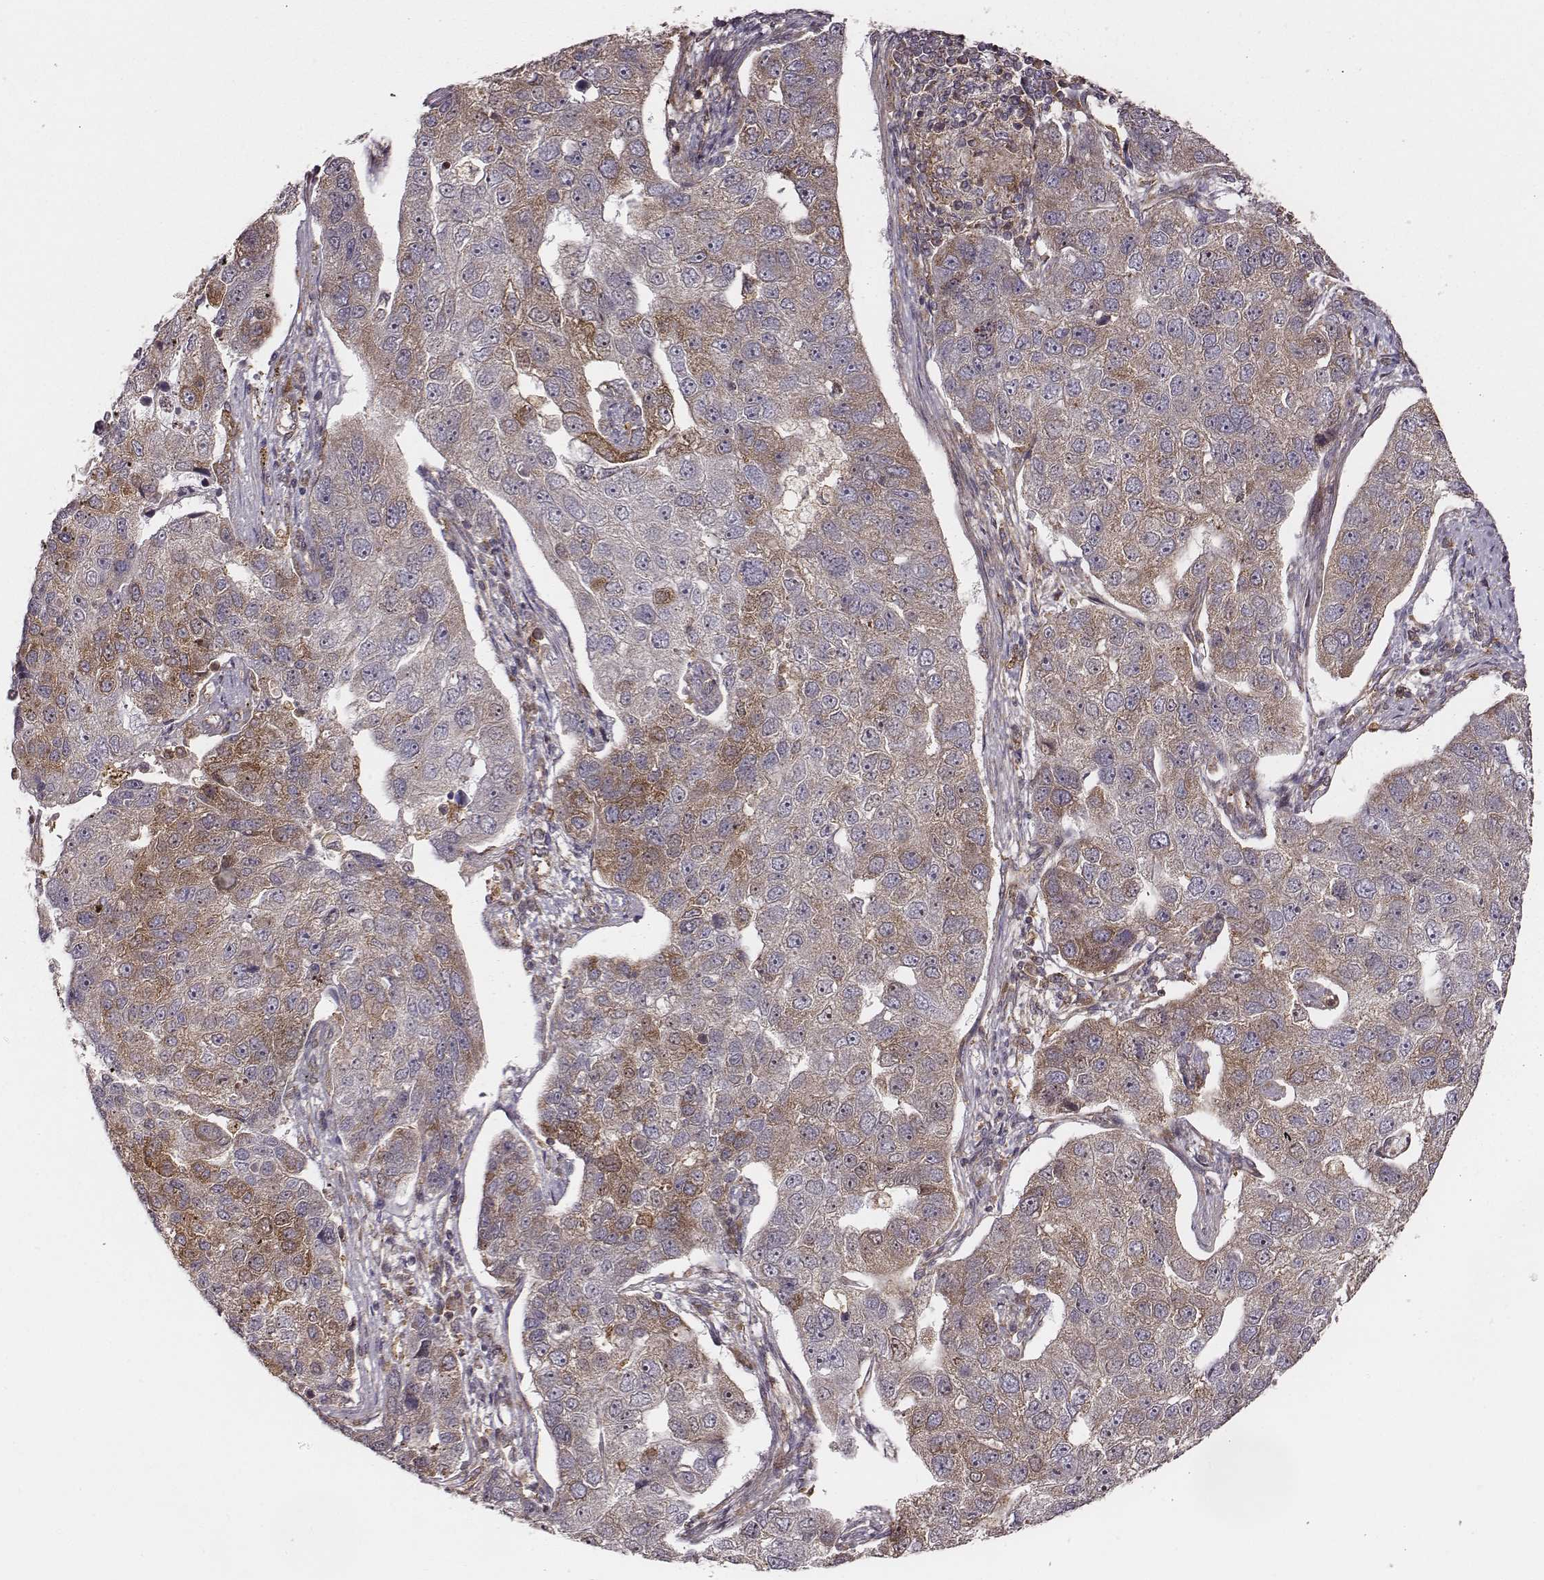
{"staining": {"intensity": "moderate", "quantity": "<25%", "location": "cytoplasmic/membranous"}, "tissue": "pancreatic cancer", "cell_type": "Tumor cells", "image_type": "cancer", "snomed": [{"axis": "morphology", "description": "Adenocarcinoma, NOS"}, {"axis": "topography", "description": "Pancreas"}], "caption": "An immunohistochemistry (IHC) image of neoplastic tissue is shown. Protein staining in brown highlights moderate cytoplasmic/membranous positivity in pancreatic cancer (adenocarcinoma) within tumor cells.", "gene": "VPS26A", "patient": {"sex": "female", "age": 61}}